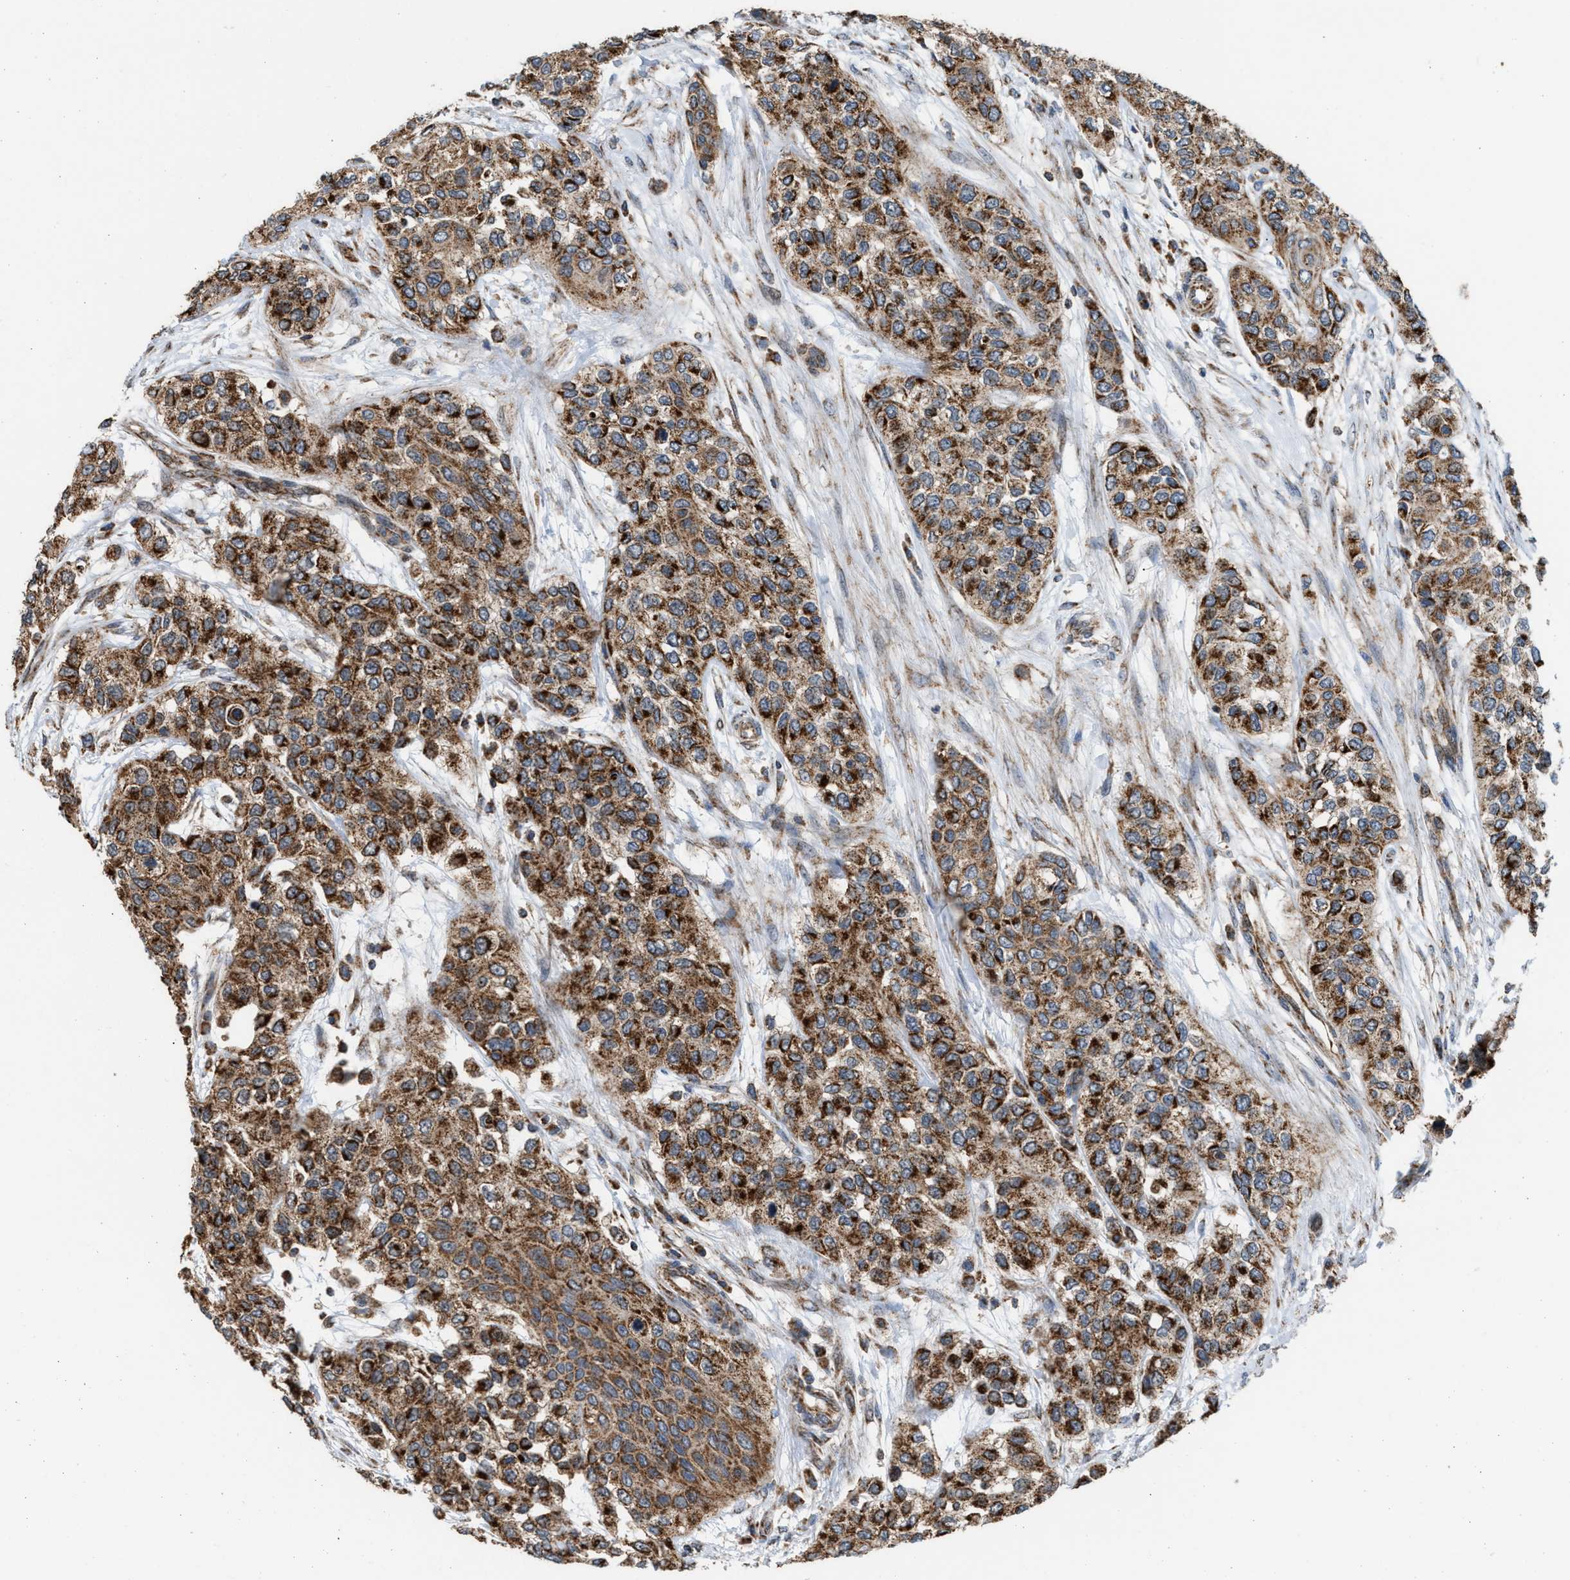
{"staining": {"intensity": "strong", "quantity": ">75%", "location": "cytoplasmic/membranous"}, "tissue": "urothelial cancer", "cell_type": "Tumor cells", "image_type": "cancer", "snomed": [{"axis": "morphology", "description": "Urothelial carcinoma, High grade"}, {"axis": "topography", "description": "Urinary bladder"}], "caption": "Immunohistochemical staining of urothelial cancer exhibits high levels of strong cytoplasmic/membranous staining in about >75% of tumor cells. The protein of interest is shown in brown color, while the nuclei are stained blue.", "gene": "SGSM2", "patient": {"sex": "female", "age": 56}}